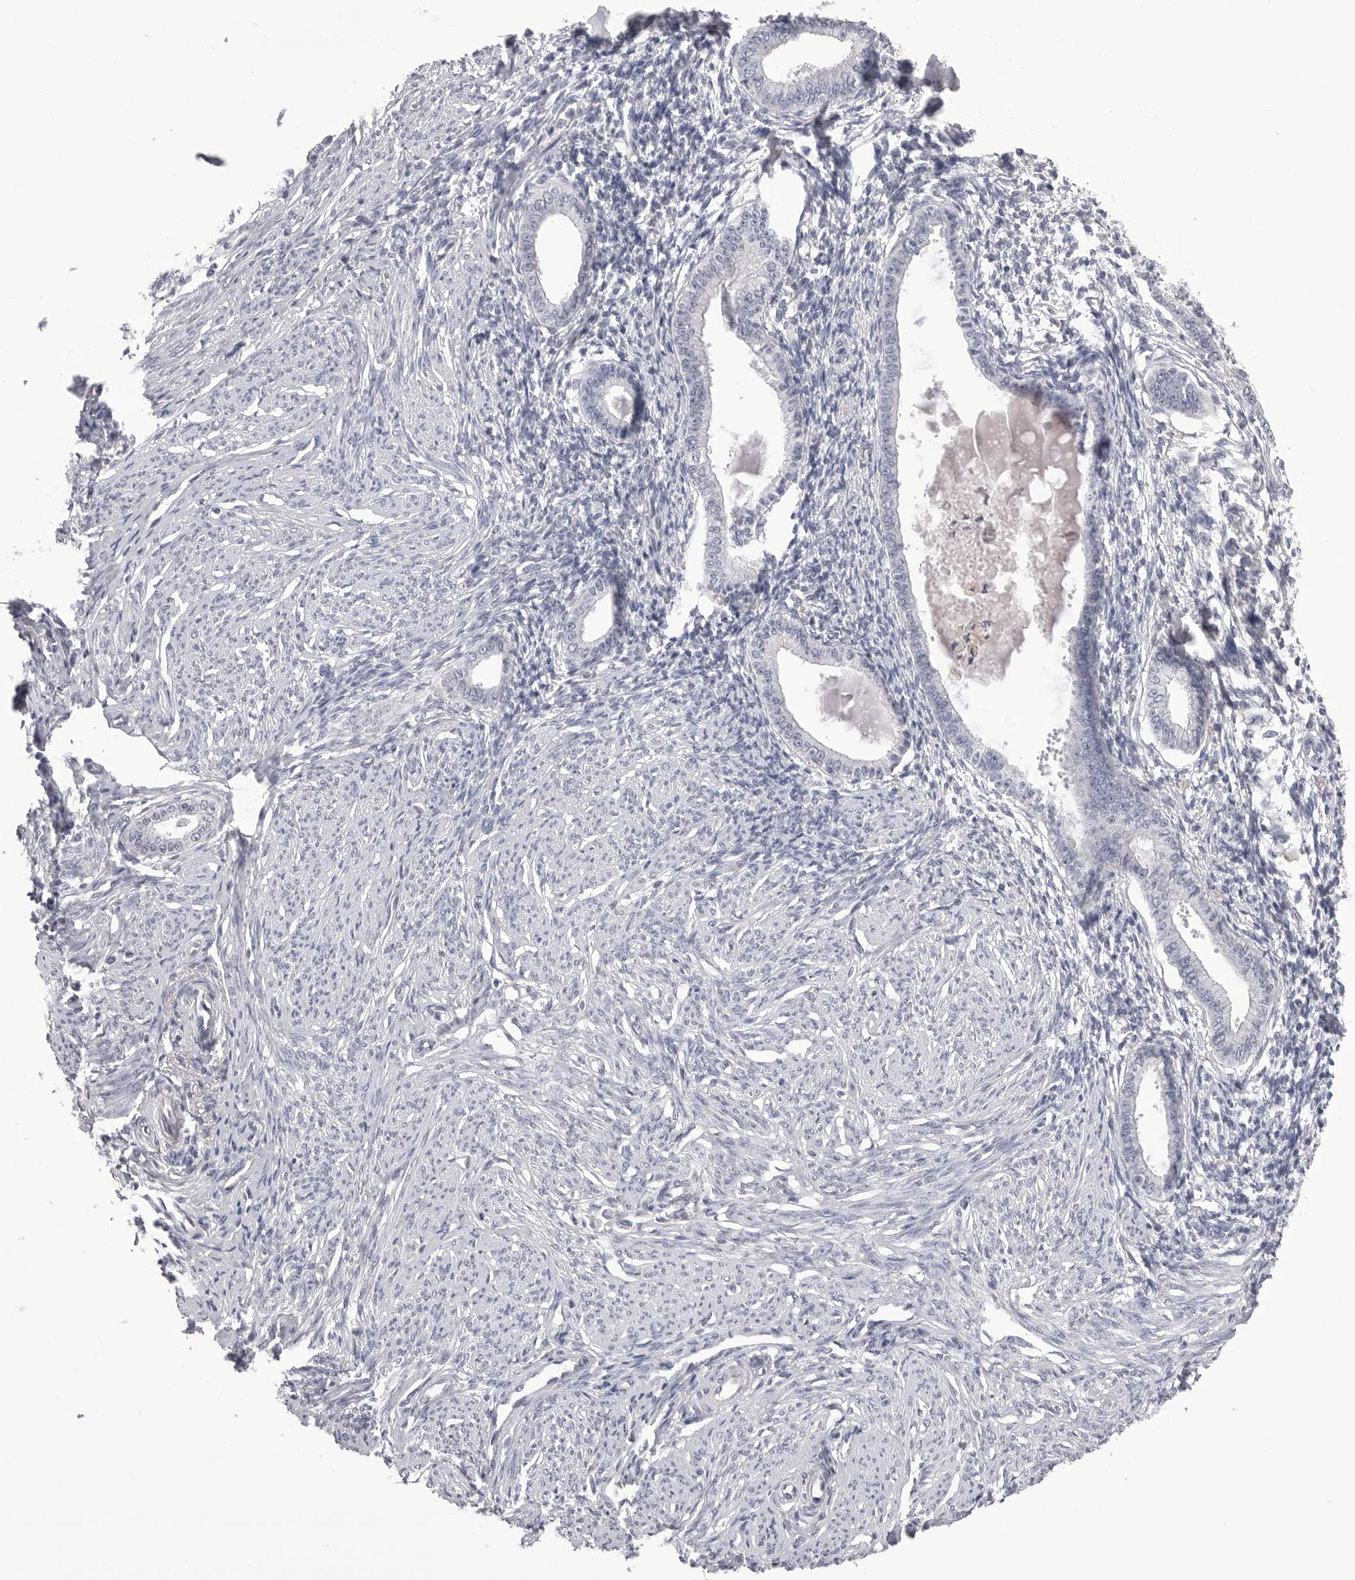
{"staining": {"intensity": "negative", "quantity": "none", "location": "none"}, "tissue": "endometrium", "cell_type": "Cells in endometrial stroma", "image_type": "normal", "snomed": [{"axis": "morphology", "description": "Normal tissue, NOS"}, {"axis": "topography", "description": "Endometrium"}], "caption": "Immunohistochemistry histopathology image of benign endometrium: endometrium stained with DAB reveals no significant protein expression in cells in endometrial stroma.", "gene": "DLGAP3", "patient": {"sex": "female", "age": 56}}